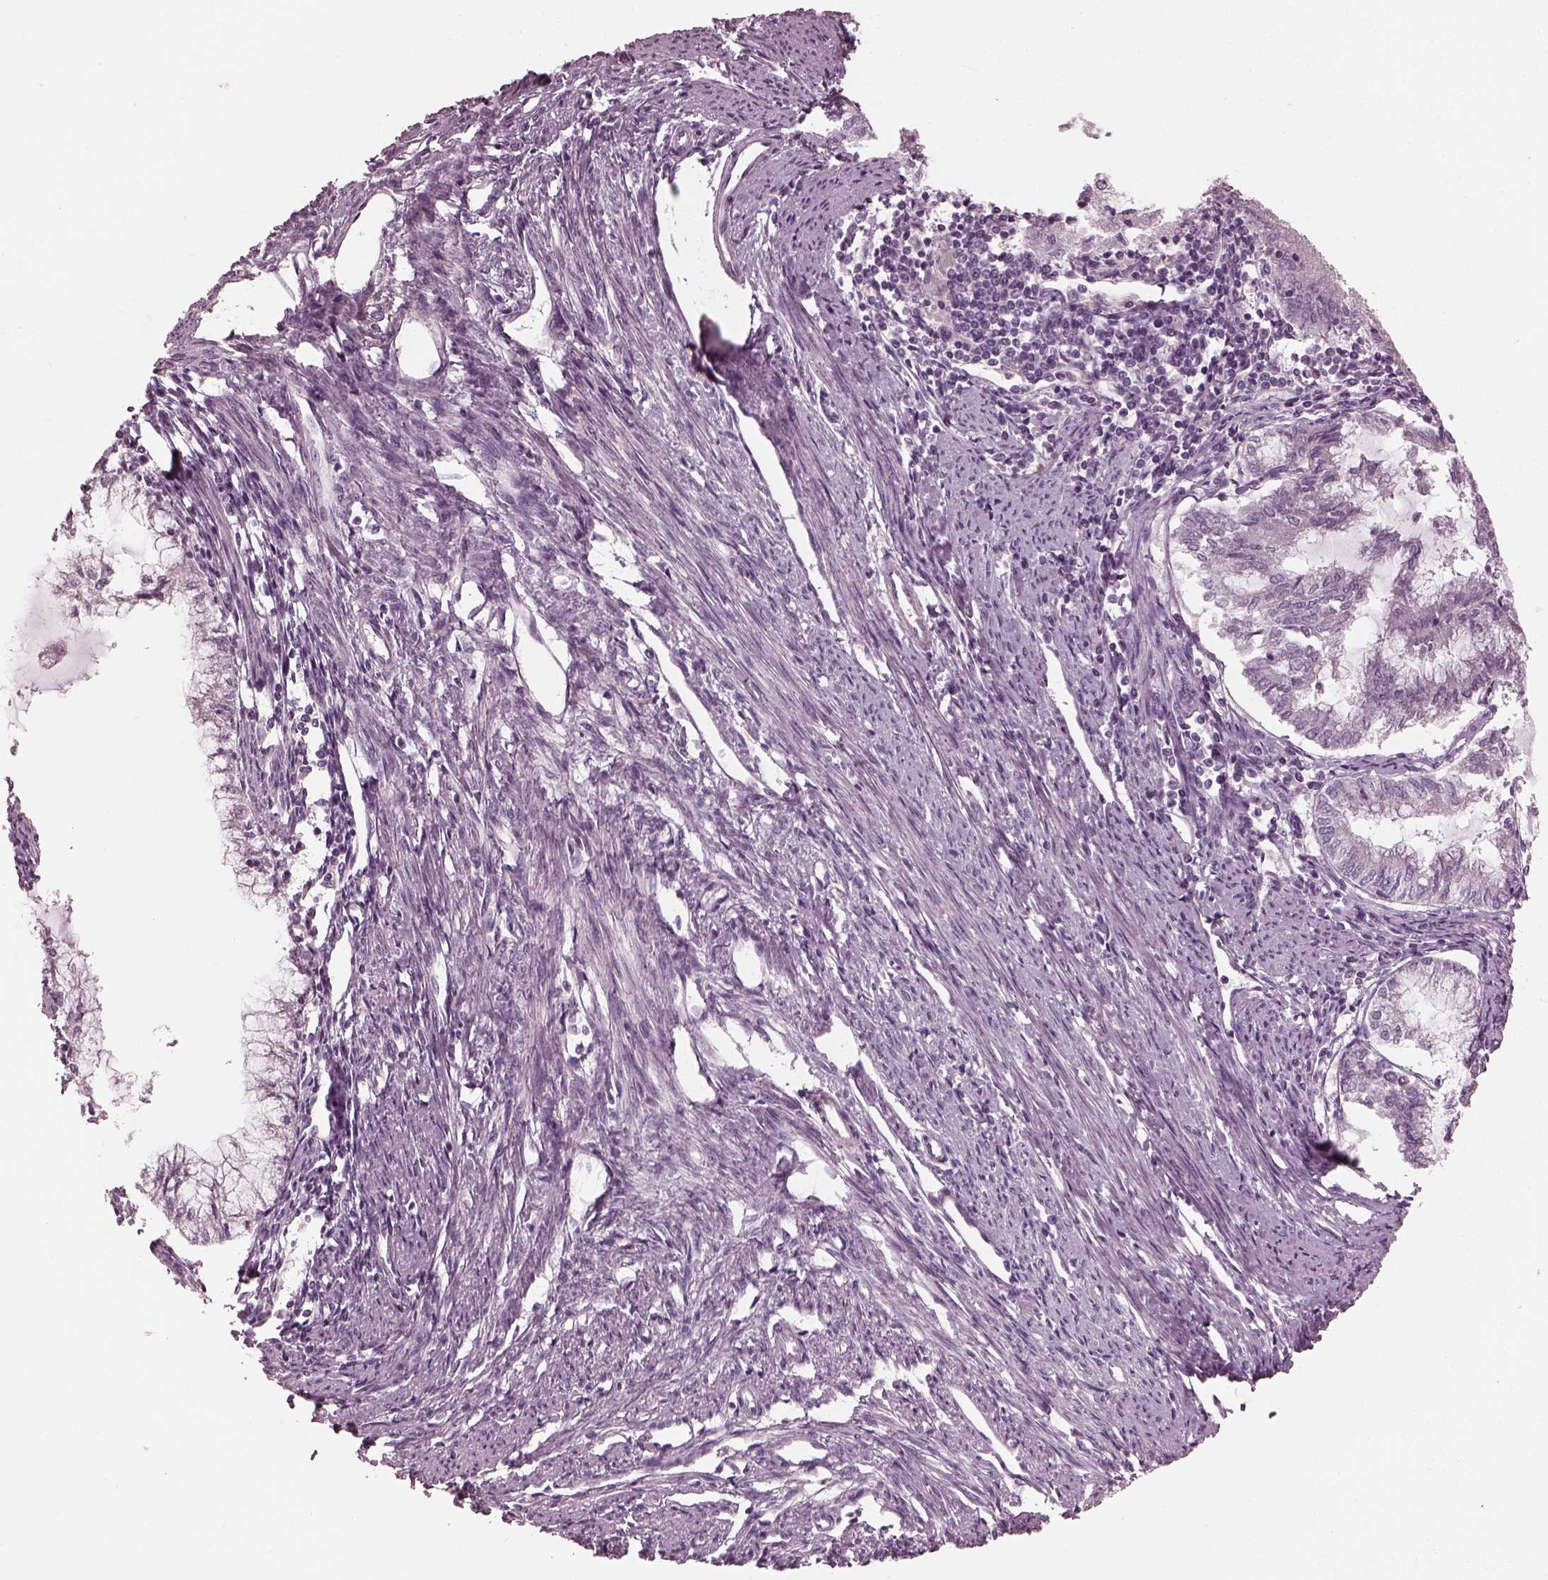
{"staining": {"intensity": "negative", "quantity": "none", "location": "none"}, "tissue": "endometrial cancer", "cell_type": "Tumor cells", "image_type": "cancer", "snomed": [{"axis": "morphology", "description": "Adenocarcinoma, NOS"}, {"axis": "topography", "description": "Endometrium"}], "caption": "Endometrial cancer stained for a protein using immunohistochemistry (IHC) exhibits no staining tumor cells.", "gene": "OPTC", "patient": {"sex": "female", "age": 79}}